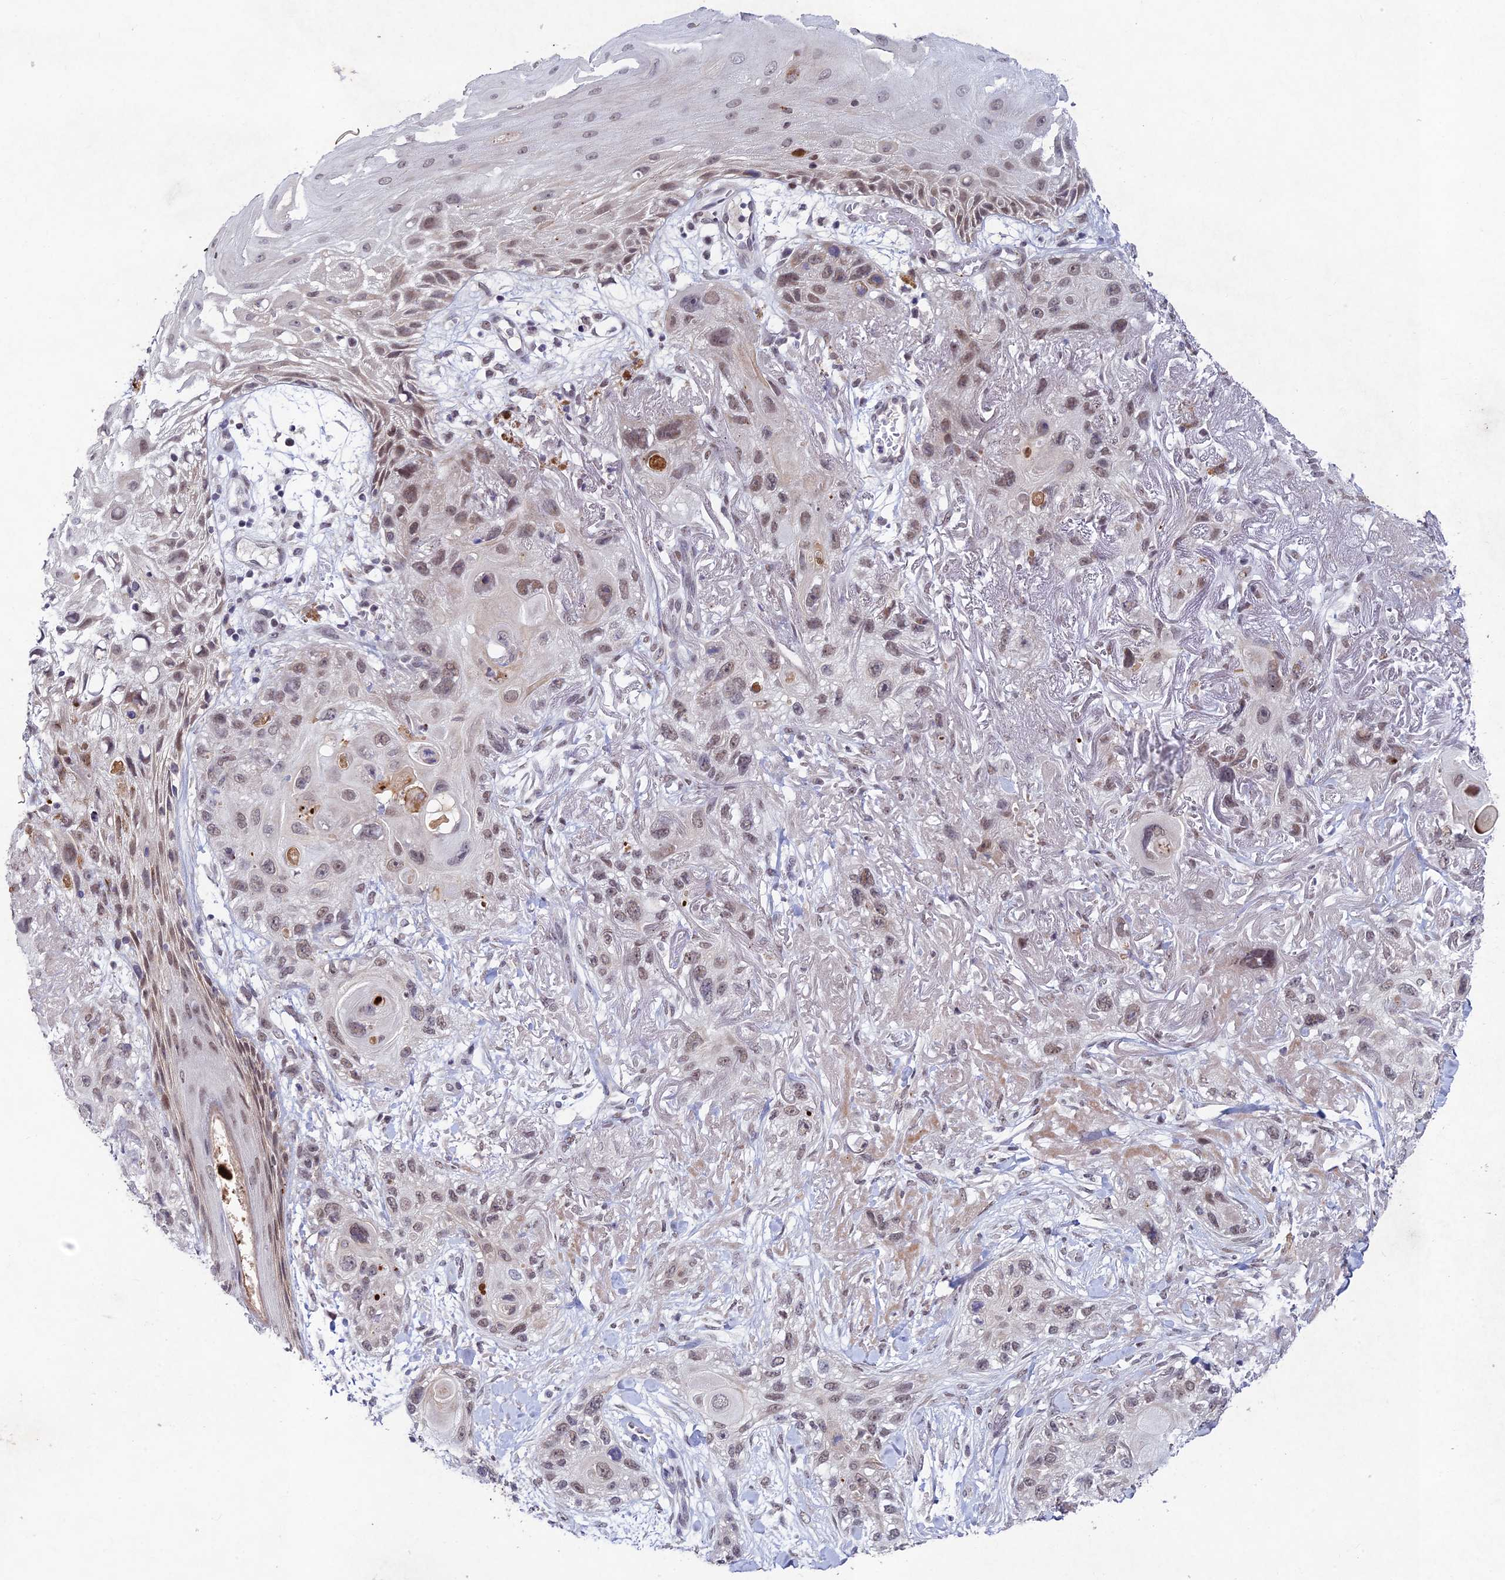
{"staining": {"intensity": "weak", "quantity": ">75%", "location": "nuclear"}, "tissue": "skin cancer", "cell_type": "Tumor cells", "image_type": "cancer", "snomed": [{"axis": "morphology", "description": "Normal tissue, NOS"}, {"axis": "morphology", "description": "Squamous cell carcinoma, NOS"}, {"axis": "topography", "description": "Skin"}], "caption": "Immunohistochemistry micrograph of skin squamous cell carcinoma stained for a protein (brown), which exhibits low levels of weak nuclear positivity in approximately >75% of tumor cells.", "gene": "RAVER1", "patient": {"sex": "male", "age": 72}}